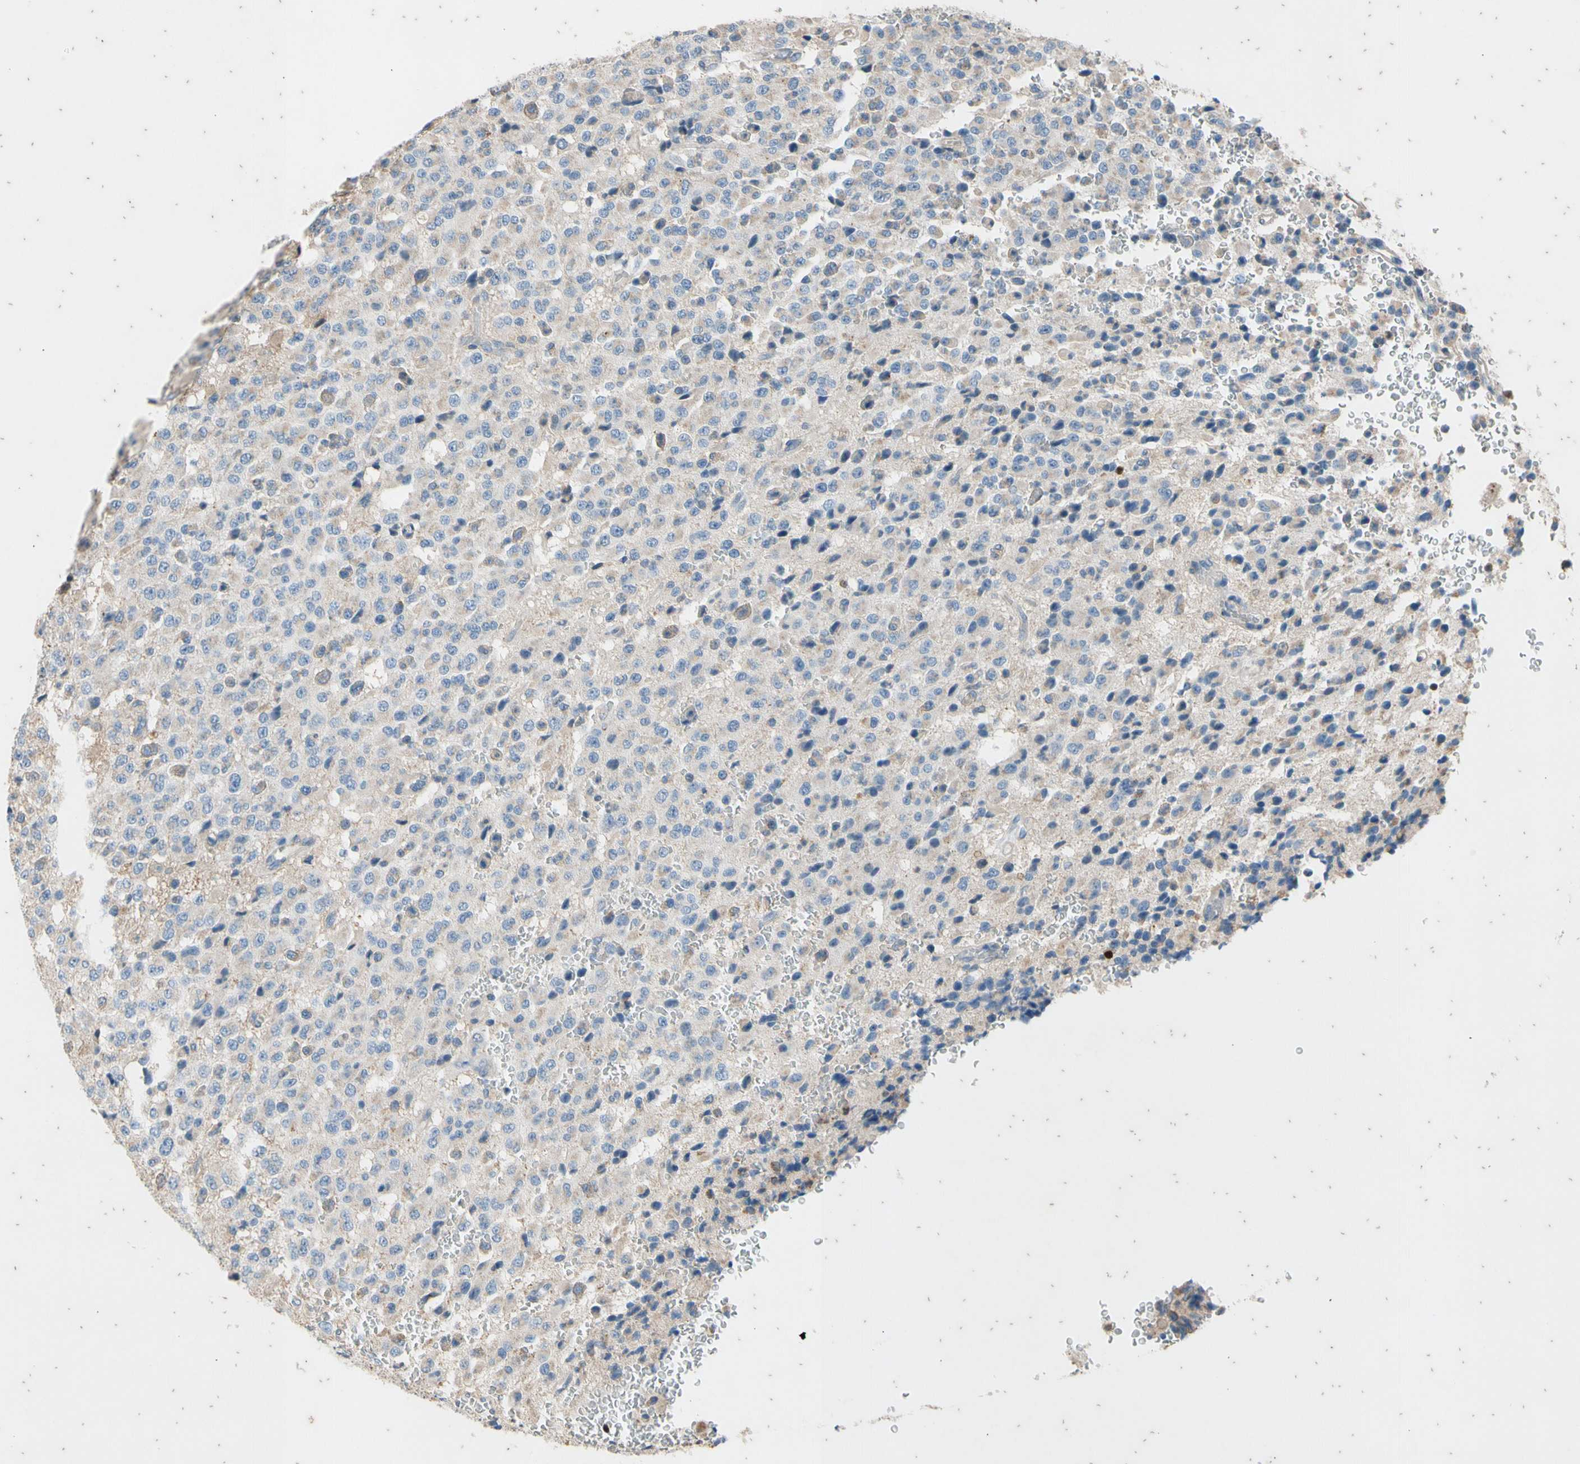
{"staining": {"intensity": "negative", "quantity": "none", "location": "none"}, "tissue": "glioma", "cell_type": "Tumor cells", "image_type": "cancer", "snomed": [{"axis": "morphology", "description": "Glioma, malignant, High grade"}, {"axis": "topography", "description": "pancreas cauda"}], "caption": "DAB immunohistochemical staining of glioma demonstrates no significant positivity in tumor cells. (IHC, brightfield microscopy, high magnification).", "gene": "TBX21", "patient": {"sex": "male", "age": 60}}